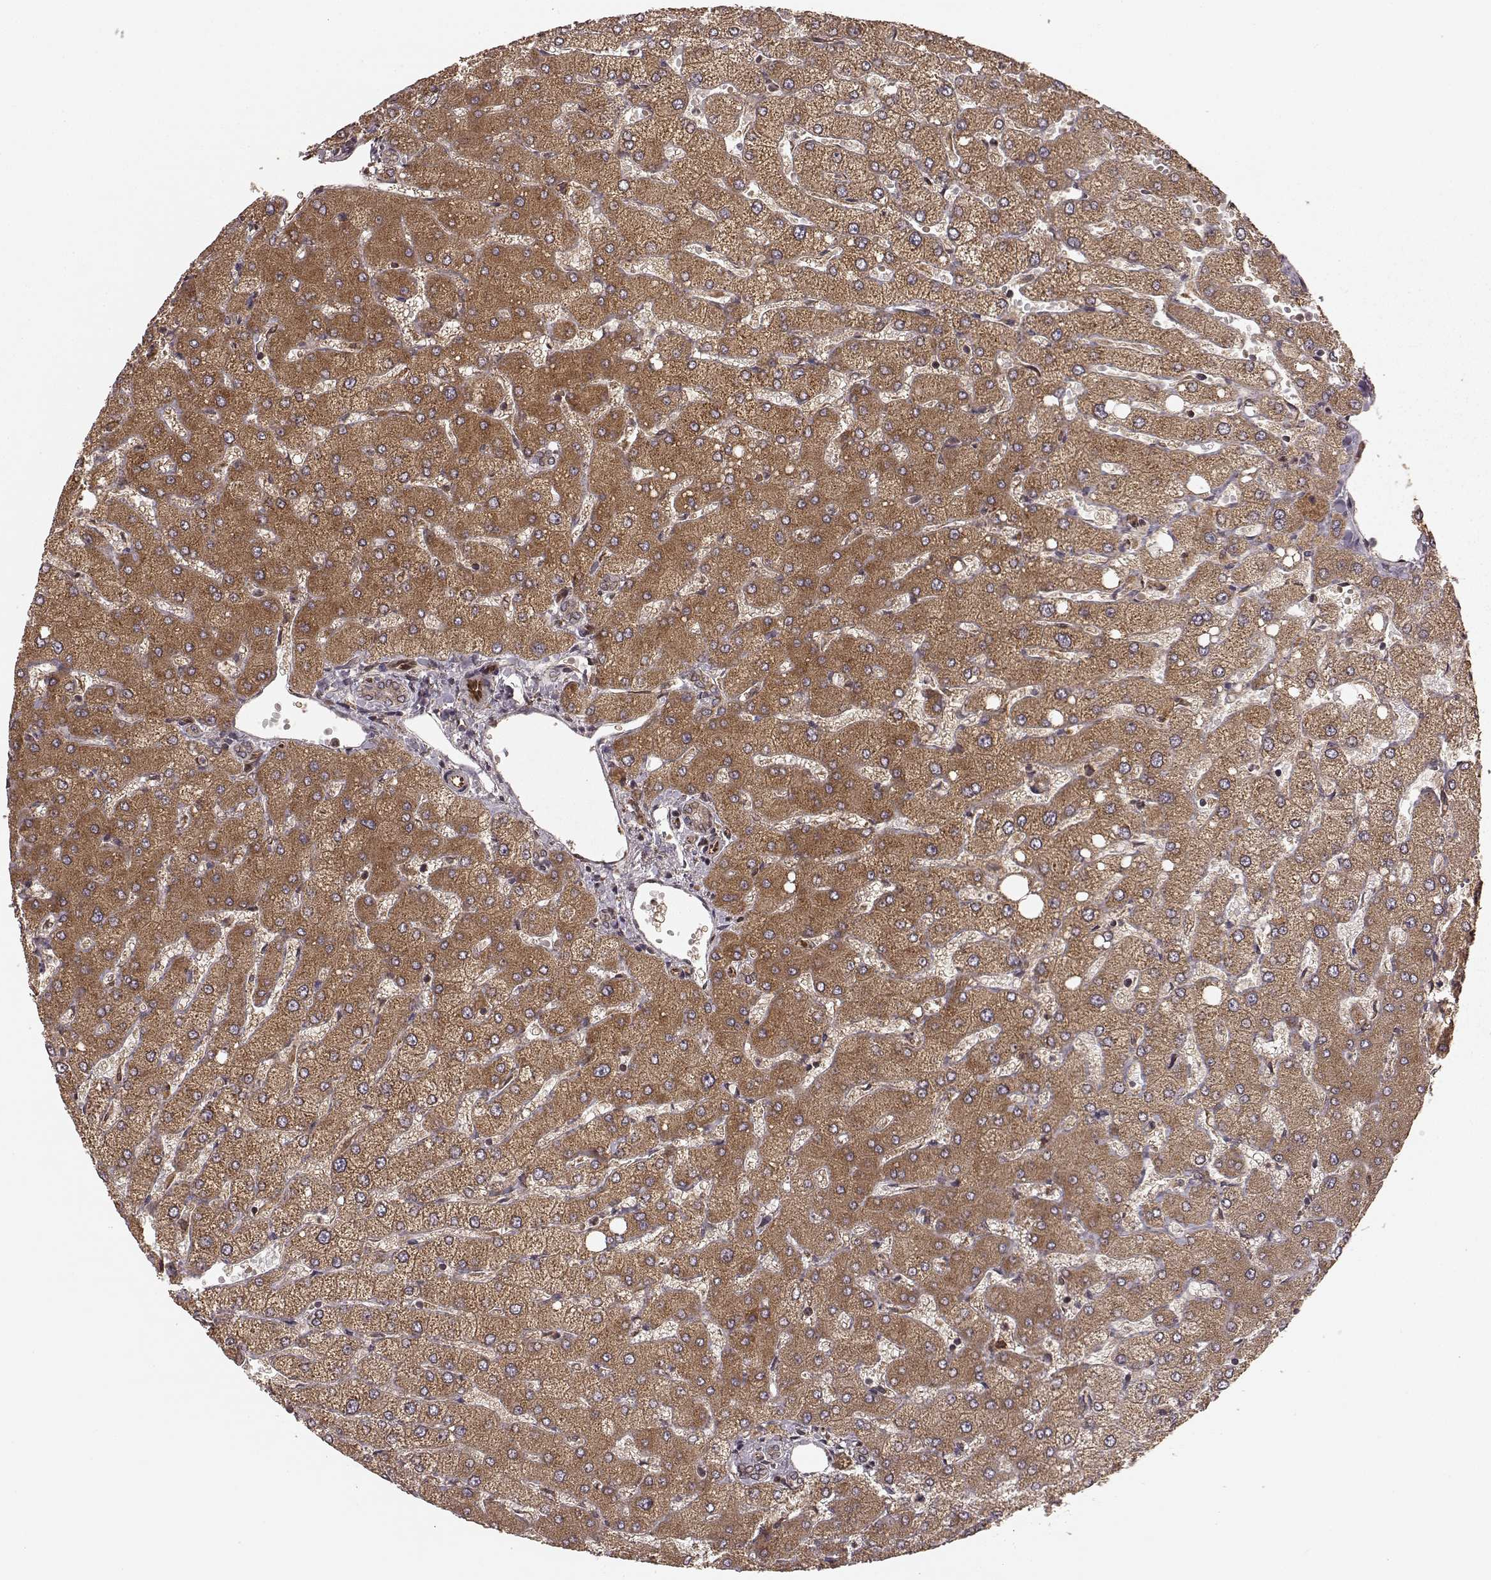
{"staining": {"intensity": "weak", "quantity": ">75%", "location": "cytoplasmic/membranous"}, "tissue": "liver", "cell_type": "Cholangiocytes", "image_type": "normal", "snomed": [{"axis": "morphology", "description": "Normal tissue, NOS"}, {"axis": "topography", "description": "Liver"}], "caption": "A histopathology image of human liver stained for a protein displays weak cytoplasmic/membranous brown staining in cholangiocytes. Immunohistochemistry stains the protein of interest in brown and the nuclei are stained blue.", "gene": "AGPAT1", "patient": {"sex": "female", "age": 54}}